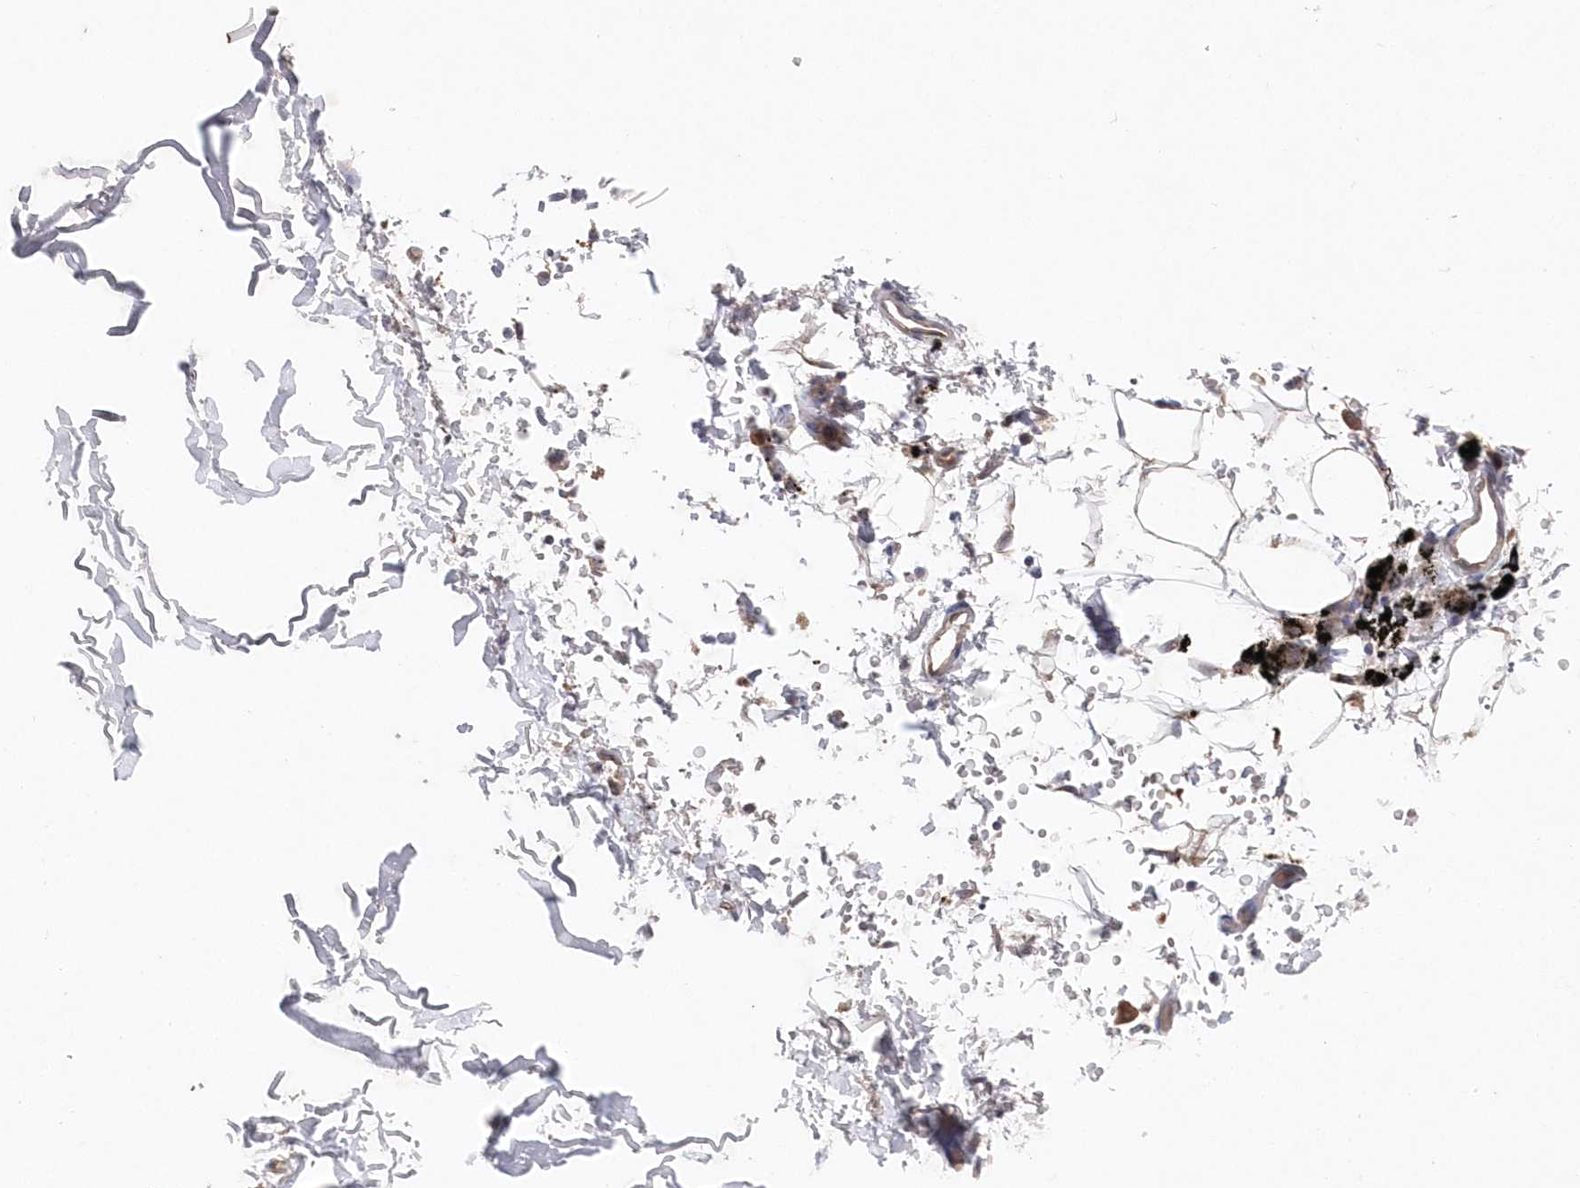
{"staining": {"intensity": "moderate", "quantity": ">75%", "location": "cytoplasmic/membranous"}, "tissue": "adipose tissue", "cell_type": "Adipocytes", "image_type": "normal", "snomed": [{"axis": "morphology", "description": "Normal tissue, NOS"}, {"axis": "topography", "description": "Cartilage tissue"}, {"axis": "topography", "description": "Bronchus"}], "caption": "Normal adipose tissue exhibits moderate cytoplasmic/membranous expression in approximately >75% of adipocytes.", "gene": "ASNSD1", "patient": {"sex": "female", "age": 73}}